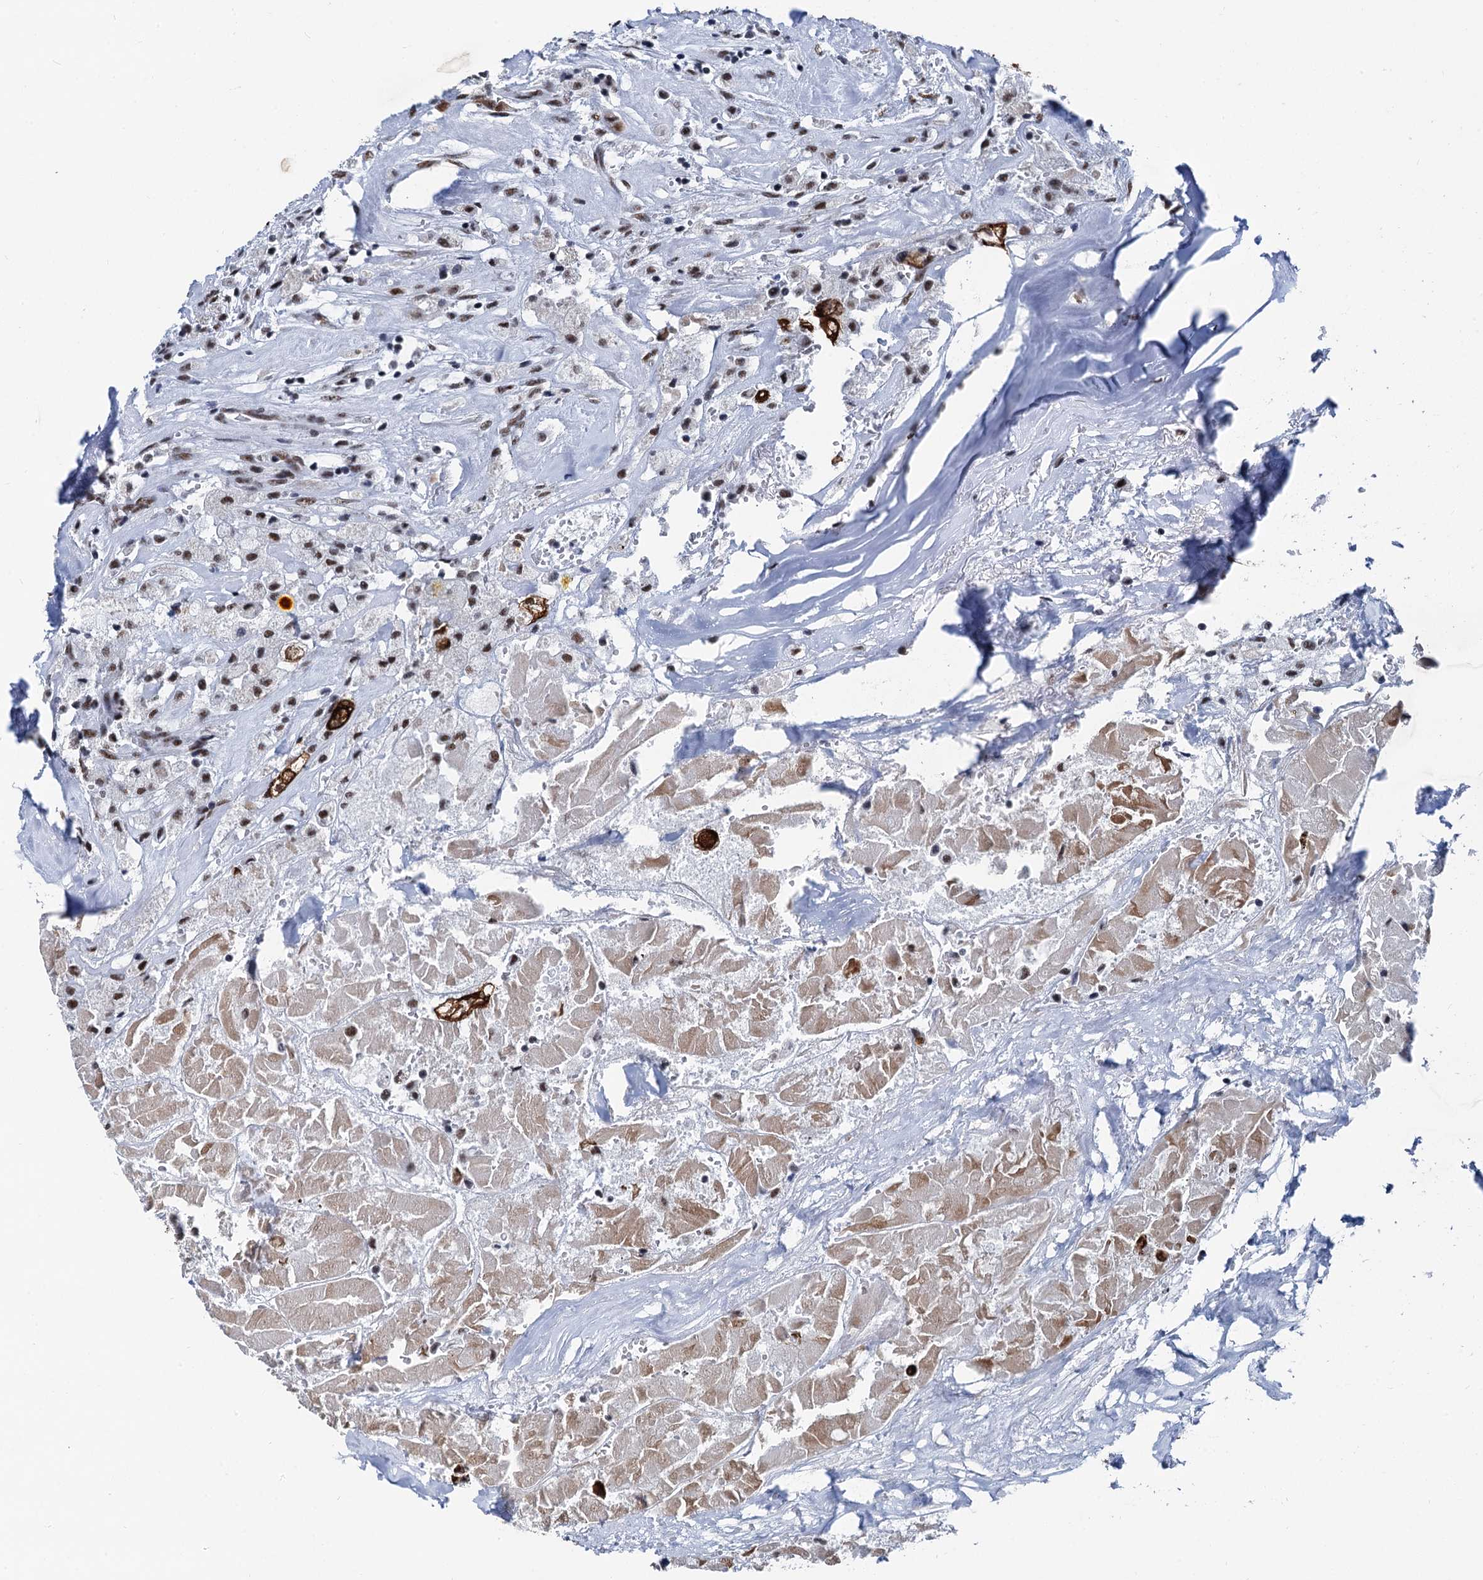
{"staining": {"intensity": "moderate", "quantity": ">75%", "location": "nuclear"}, "tissue": "thyroid cancer", "cell_type": "Tumor cells", "image_type": "cancer", "snomed": [{"axis": "morphology", "description": "Papillary adenocarcinoma, NOS"}, {"axis": "topography", "description": "Thyroid gland"}], "caption": "Human papillary adenocarcinoma (thyroid) stained with a protein marker shows moderate staining in tumor cells.", "gene": "DDX23", "patient": {"sex": "female", "age": 59}}